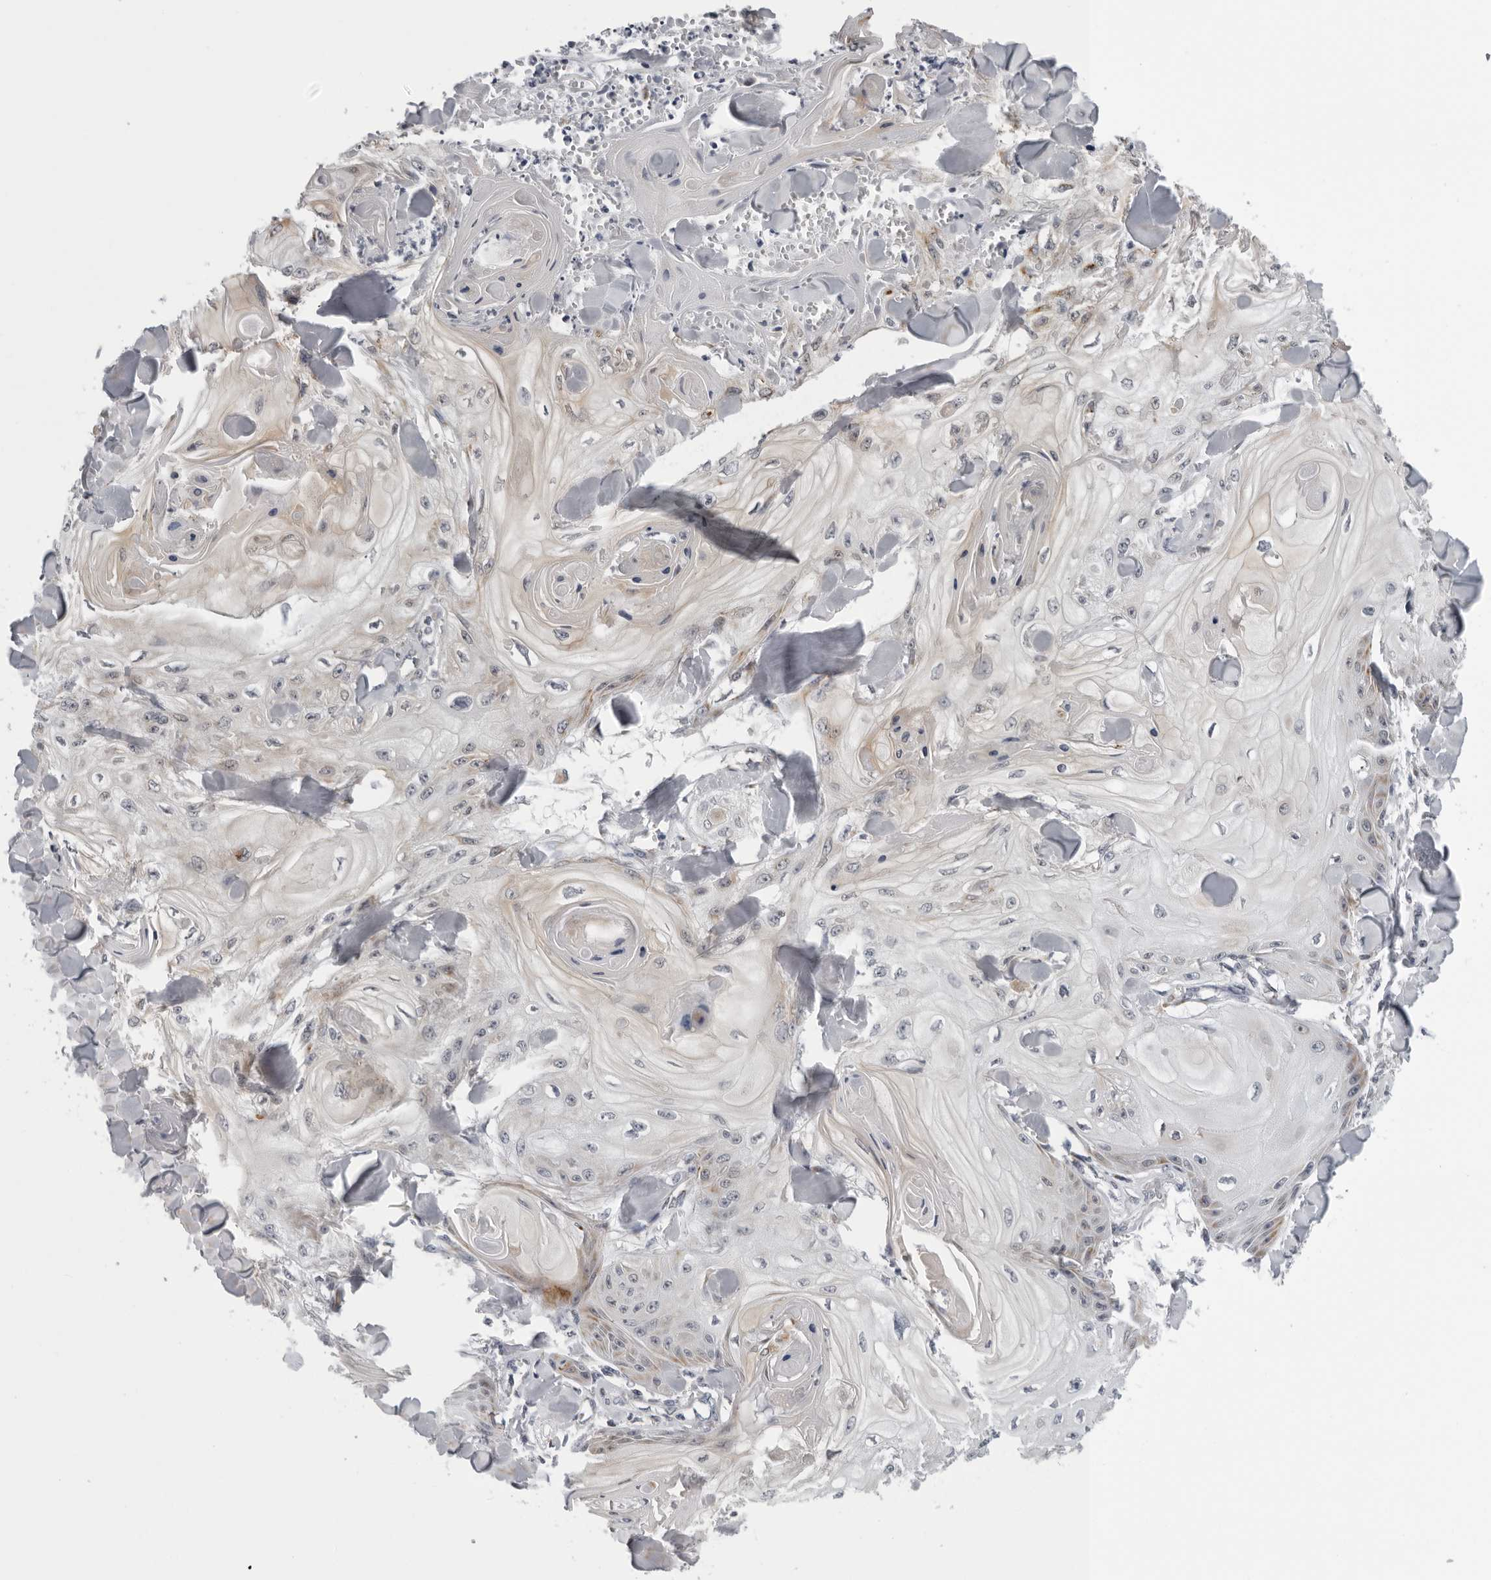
{"staining": {"intensity": "weak", "quantity": "<25%", "location": "cytoplasmic/membranous"}, "tissue": "skin cancer", "cell_type": "Tumor cells", "image_type": "cancer", "snomed": [{"axis": "morphology", "description": "Squamous cell carcinoma, NOS"}, {"axis": "topography", "description": "Skin"}], "caption": "Immunohistochemistry of human squamous cell carcinoma (skin) shows no expression in tumor cells.", "gene": "CPT2", "patient": {"sex": "male", "age": 74}}